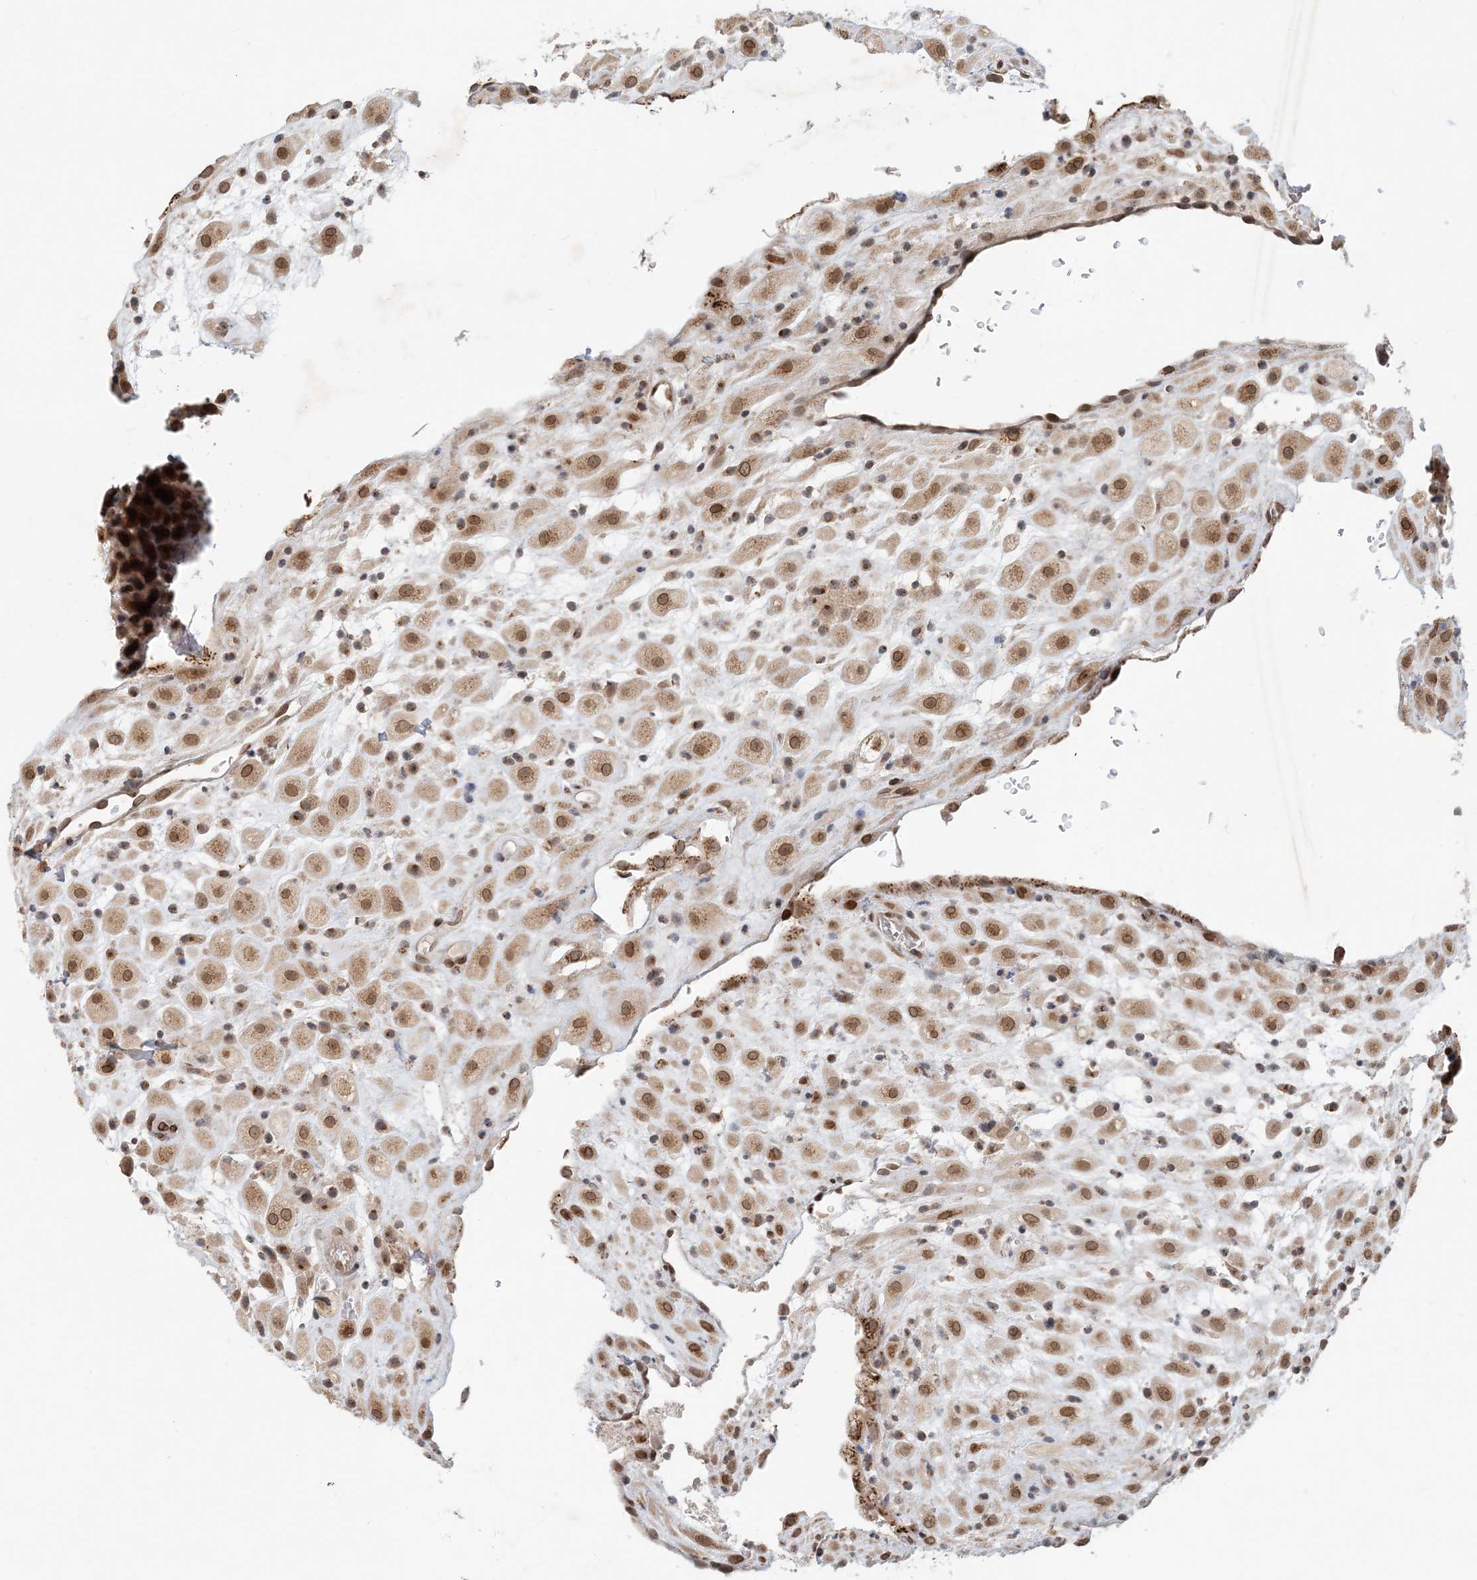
{"staining": {"intensity": "moderate", "quantity": ">75%", "location": "cytoplasmic/membranous,nuclear"}, "tissue": "placenta", "cell_type": "Decidual cells", "image_type": "normal", "snomed": [{"axis": "morphology", "description": "Normal tissue, NOS"}, {"axis": "topography", "description": "Placenta"}], "caption": "Immunohistochemistry image of unremarkable placenta stained for a protein (brown), which reveals medium levels of moderate cytoplasmic/membranous,nuclear positivity in about >75% of decidual cells.", "gene": "SLC35A2", "patient": {"sex": "female", "age": 35}}